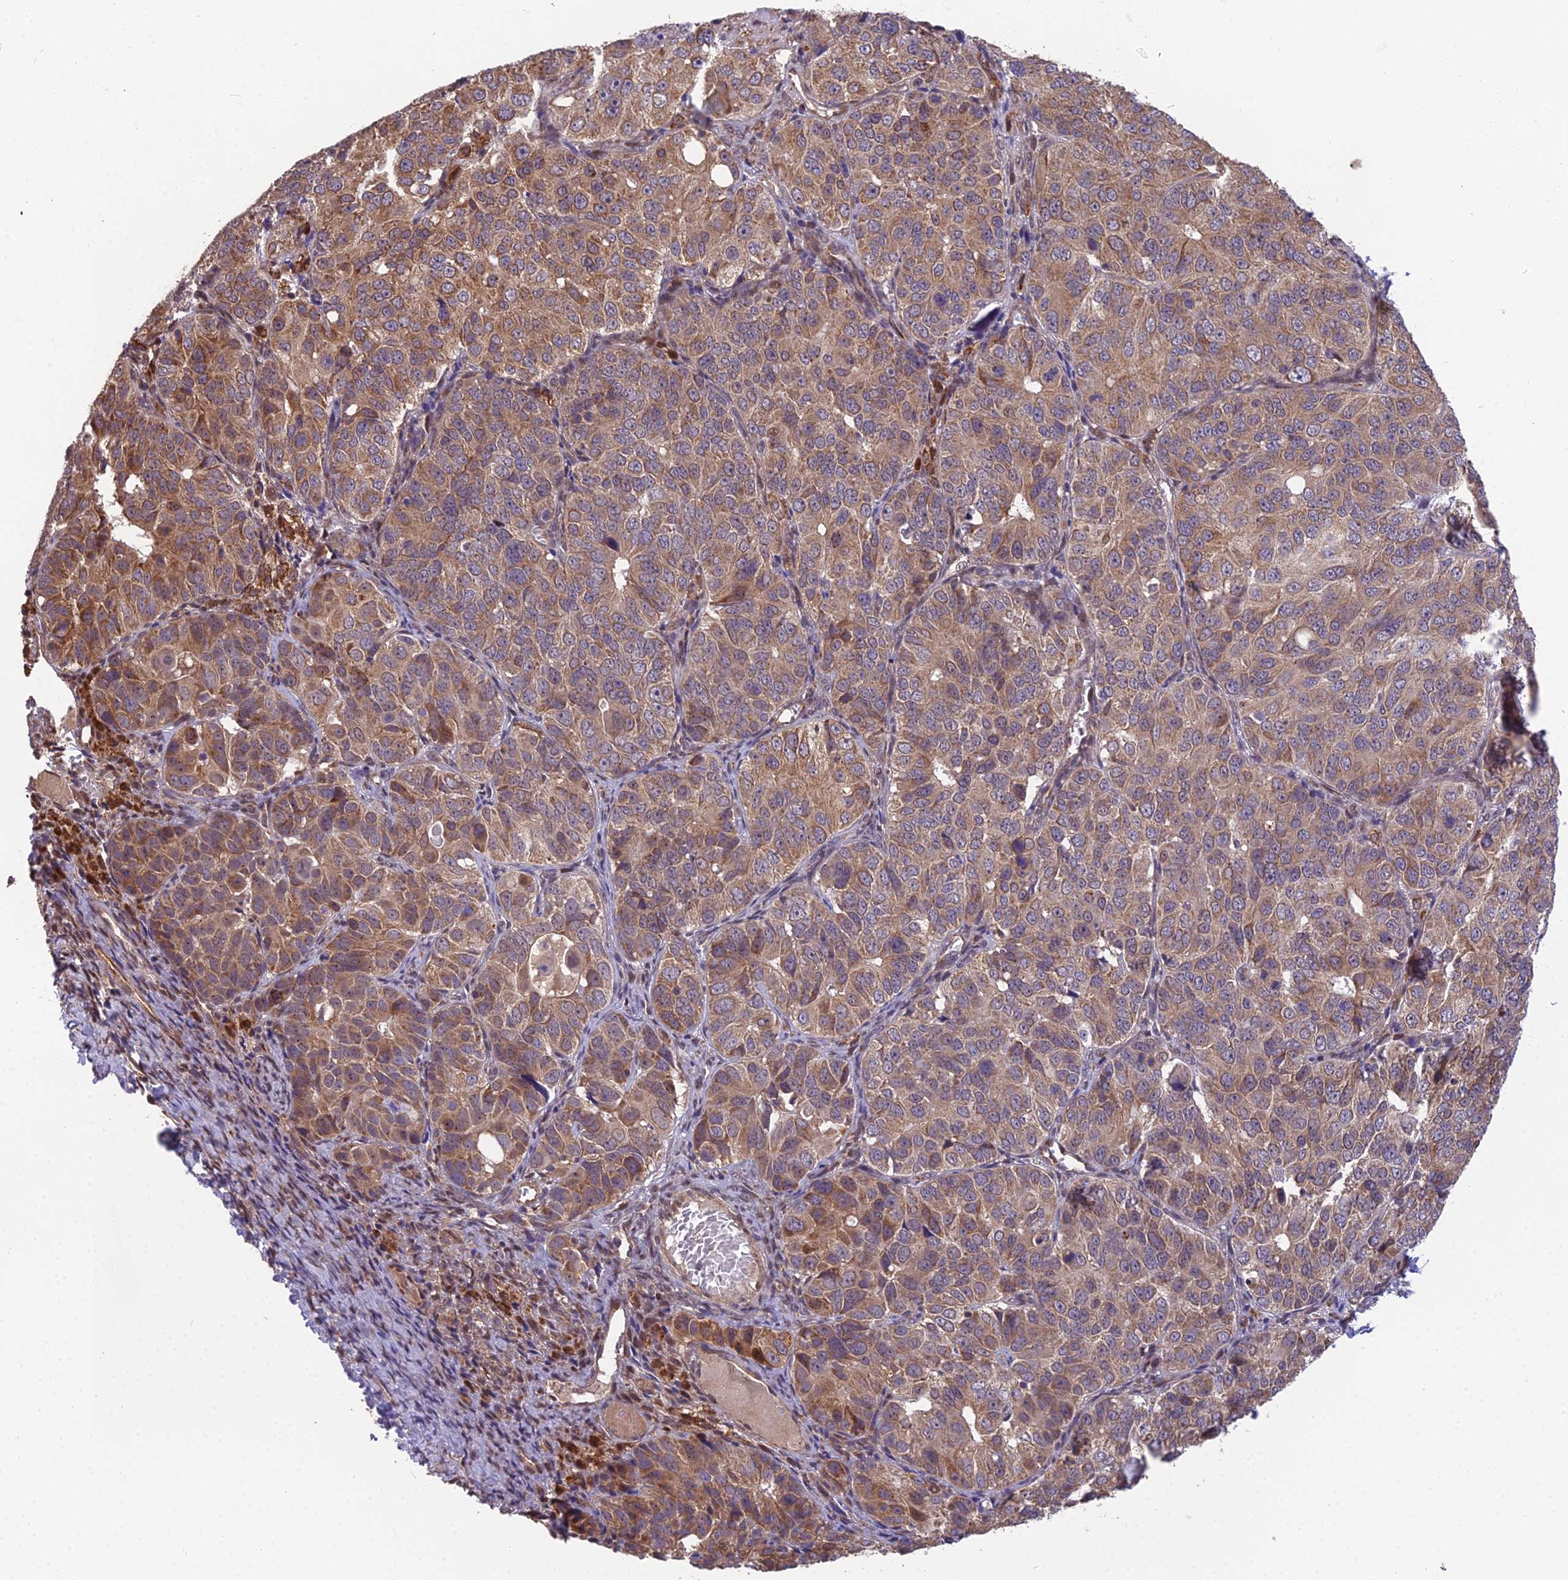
{"staining": {"intensity": "moderate", "quantity": ">75%", "location": "cytoplasmic/membranous"}, "tissue": "ovarian cancer", "cell_type": "Tumor cells", "image_type": "cancer", "snomed": [{"axis": "morphology", "description": "Carcinoma, endometroid"}, {"axis": "topography", "description": "Ovary"}], "caption": "There is medium levels of moderate cytoplasmic/membranous positivity in tumor cells of endometroid carcinoma (ovarian), as demonstrated by immunohistochemical staining (brown color).", "gene": "CYP2R1", "patient": {"sex": "female", "age": 51}}